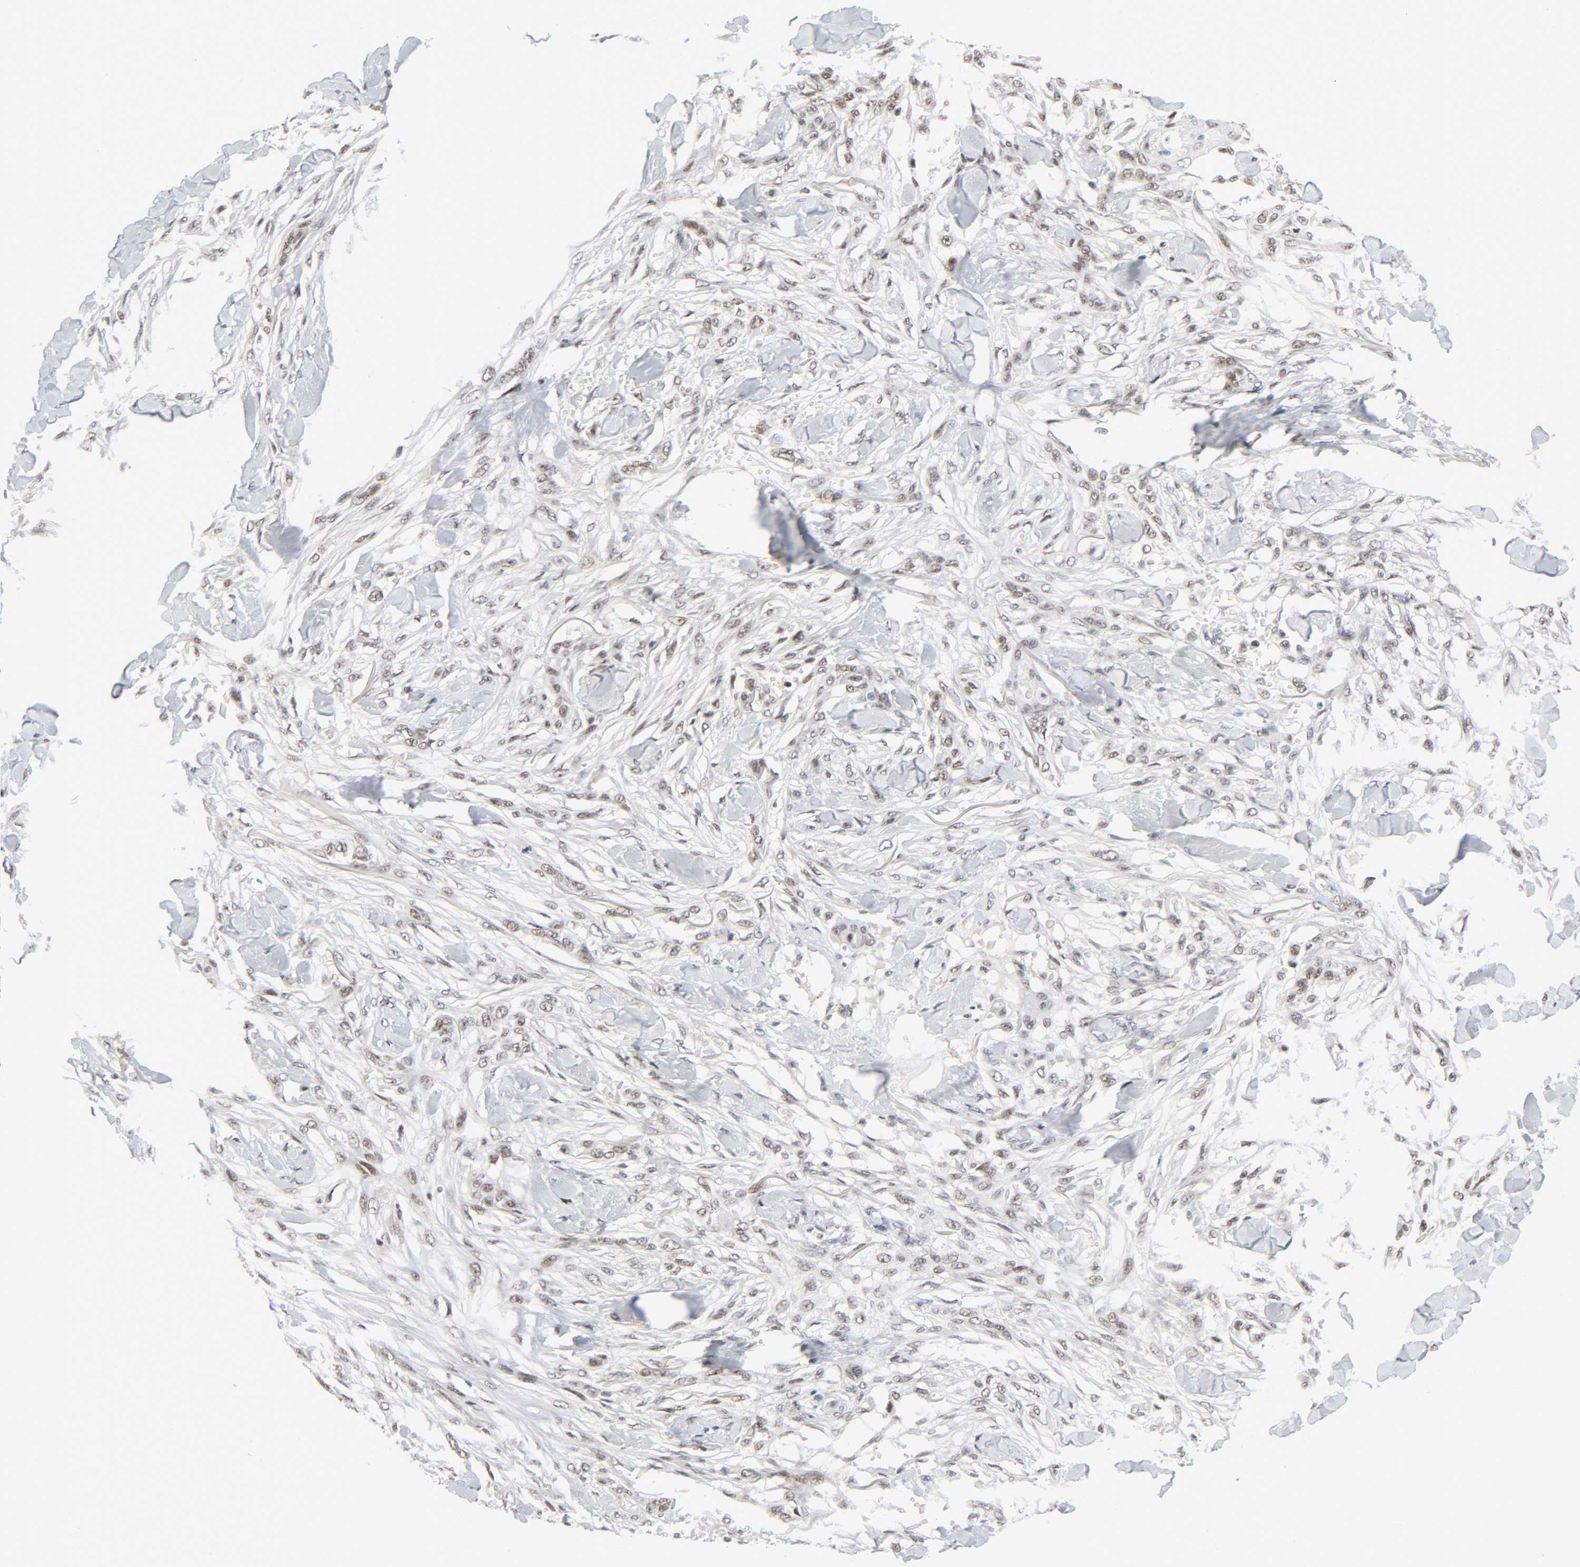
{"staining": {"intensity": "weak", "quantity": "25%-75%", "location": "nuclear"}, "tissue": "skin cancer", "cell_type": "Tumor cells", "image_type": "cancer", "snomed": [{"axis": "morphology", "description": "Normal tissue, NOS"}, {"axis": "morphology", "description": "Squamous cell carcinoma, NOS"}, {"axis": "topography", "description": "Skin"}], "caption": "A brown stain shows weak nuclear expression of a protein in skin cancer (squamous cell carcinoma) tumor cells.", "gene": "DIDO1", "patient": {"sex": "female", "age": 59}}